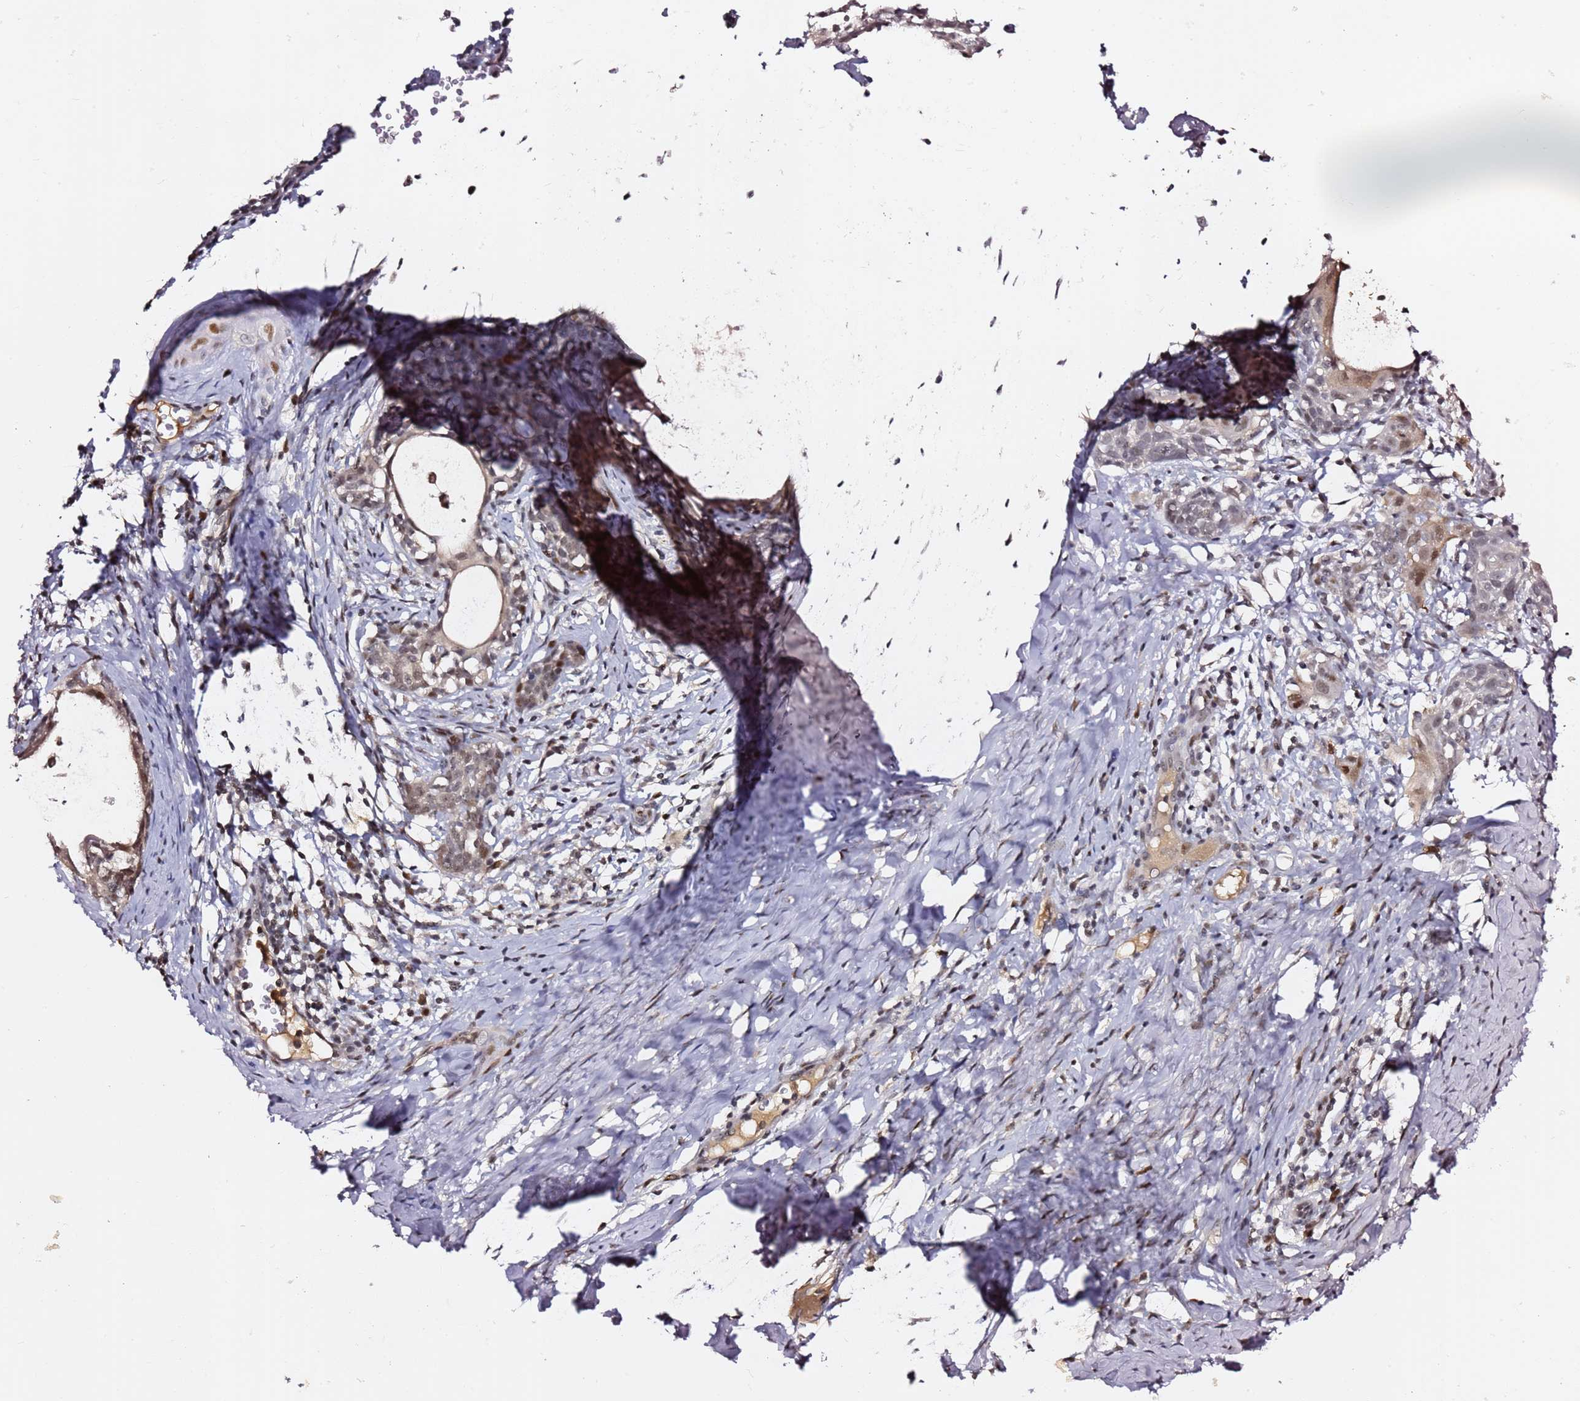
{"staining": {"intensity": "moderate", "quantity": ">75%", "location": "nuclear"}, "tissue": "cervical cancer", "cell_type": "Tumor cells", "image_type": "cancer", "snomed": [{"axis": "morphology", "description": "Squamous cell carcinoma, NOS"}, {"axis": "topography", "description": "Cervix"}], "caption": "This image displays immunohistochemistry staining of squamous cell carcinoma (cervical), with medium moderate nuclear staining in approximately >75% of tumor cells.", "gene": "FCF1", "patient": {"sex": "female", "age": 52}}